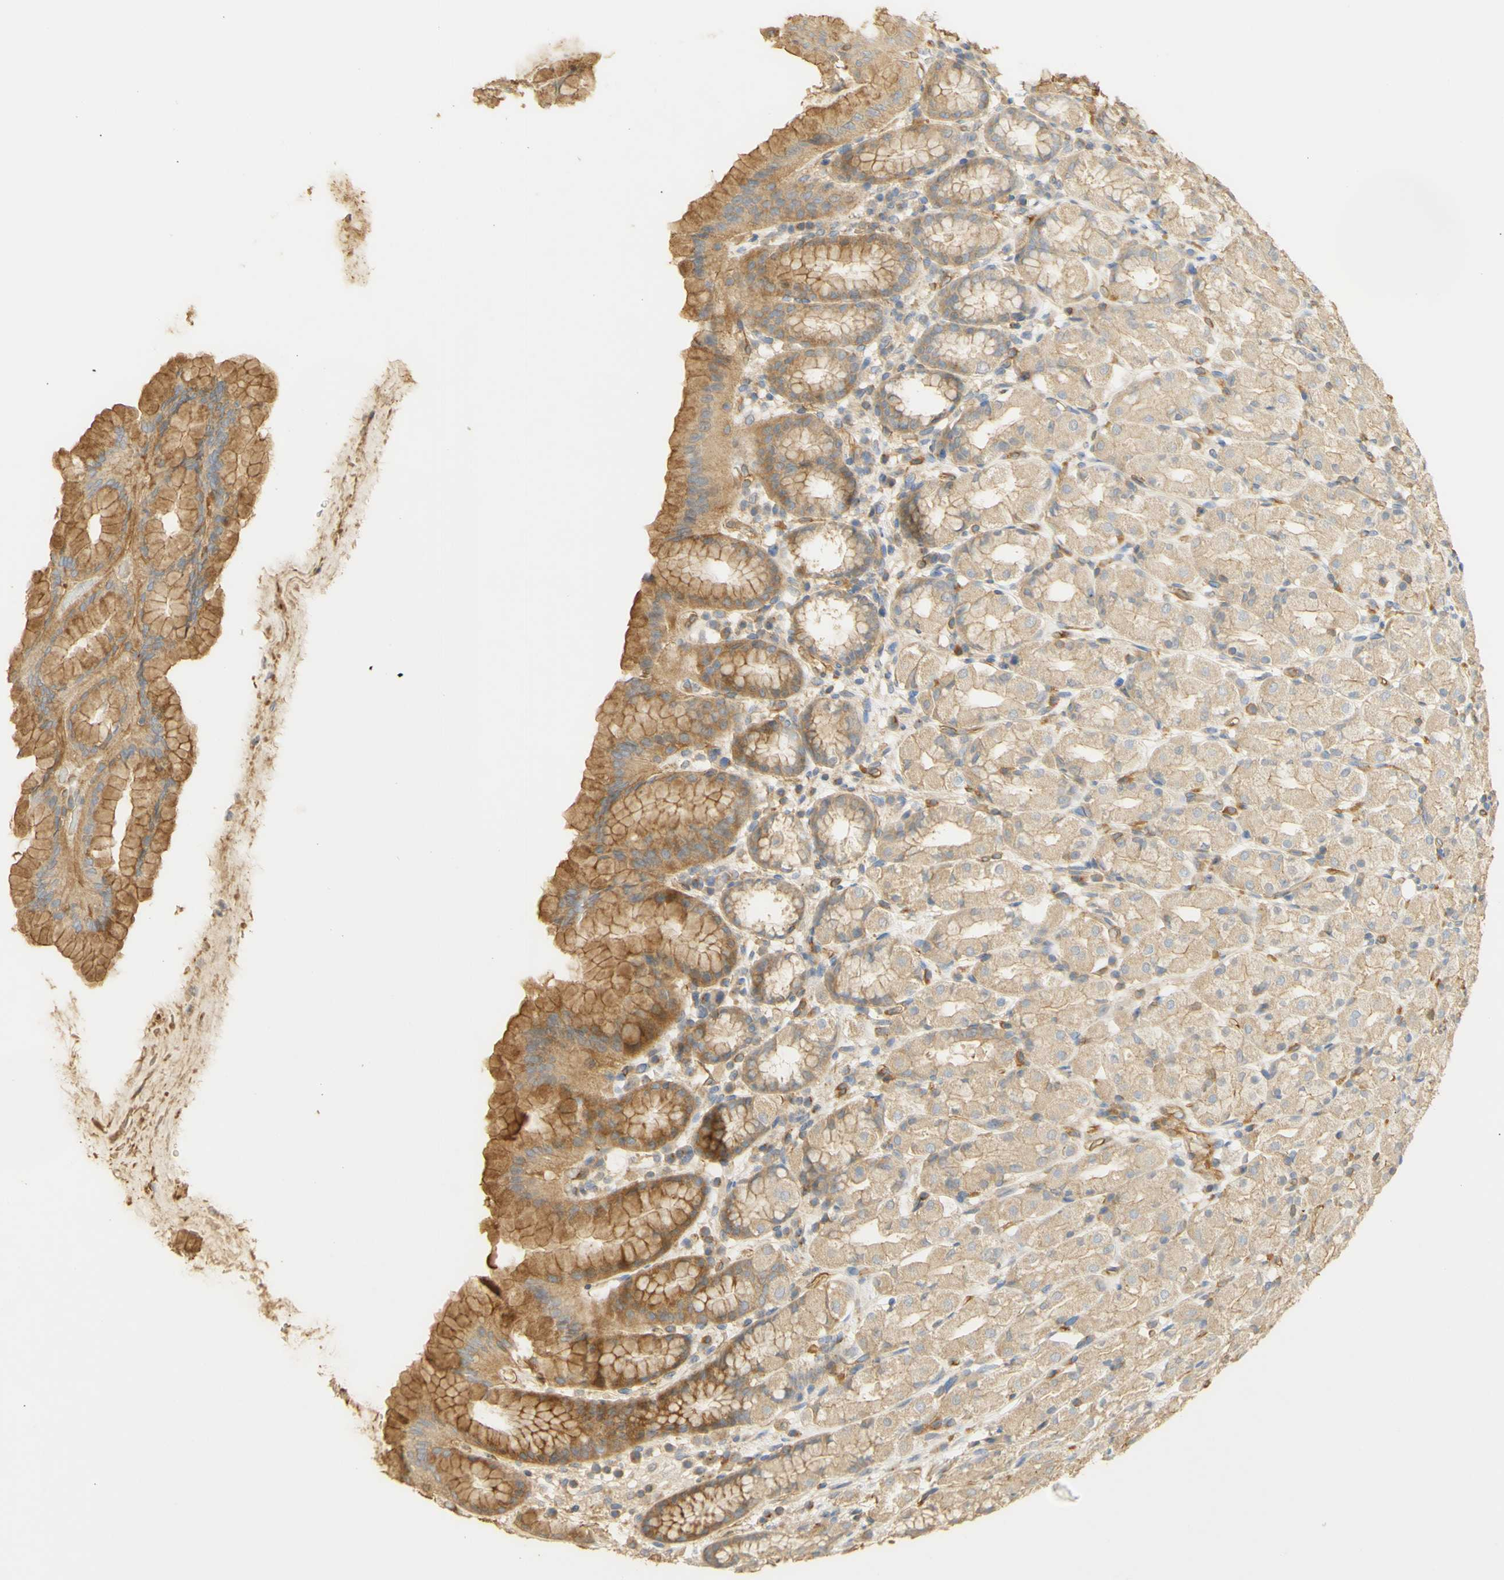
{"staining": {"intensity": "moderate", "quantity": ">75%", "location": "cytoplasmic/membranous"}, "tissue": "stomach", "cell_type": "Glandular cells", "image_type": "normal", "snomed": [{"axis": "morphology", "description": "Normal tissue, NOS"}, {"axis": "topography", "description": "Stomach, upper"}], "caption": "High-magnification brightfield microscopy of benign stomach stained with DAB (3,3'-diaminobenzidine) (brown) and counterstained with hematoxylin (blue). glandular cells exhibit moderate cytoplasmic/membranous positivity is present in about>75% of cells.", "gene": "KCNE4", "patient": {"sex": "male", "age": 68}}